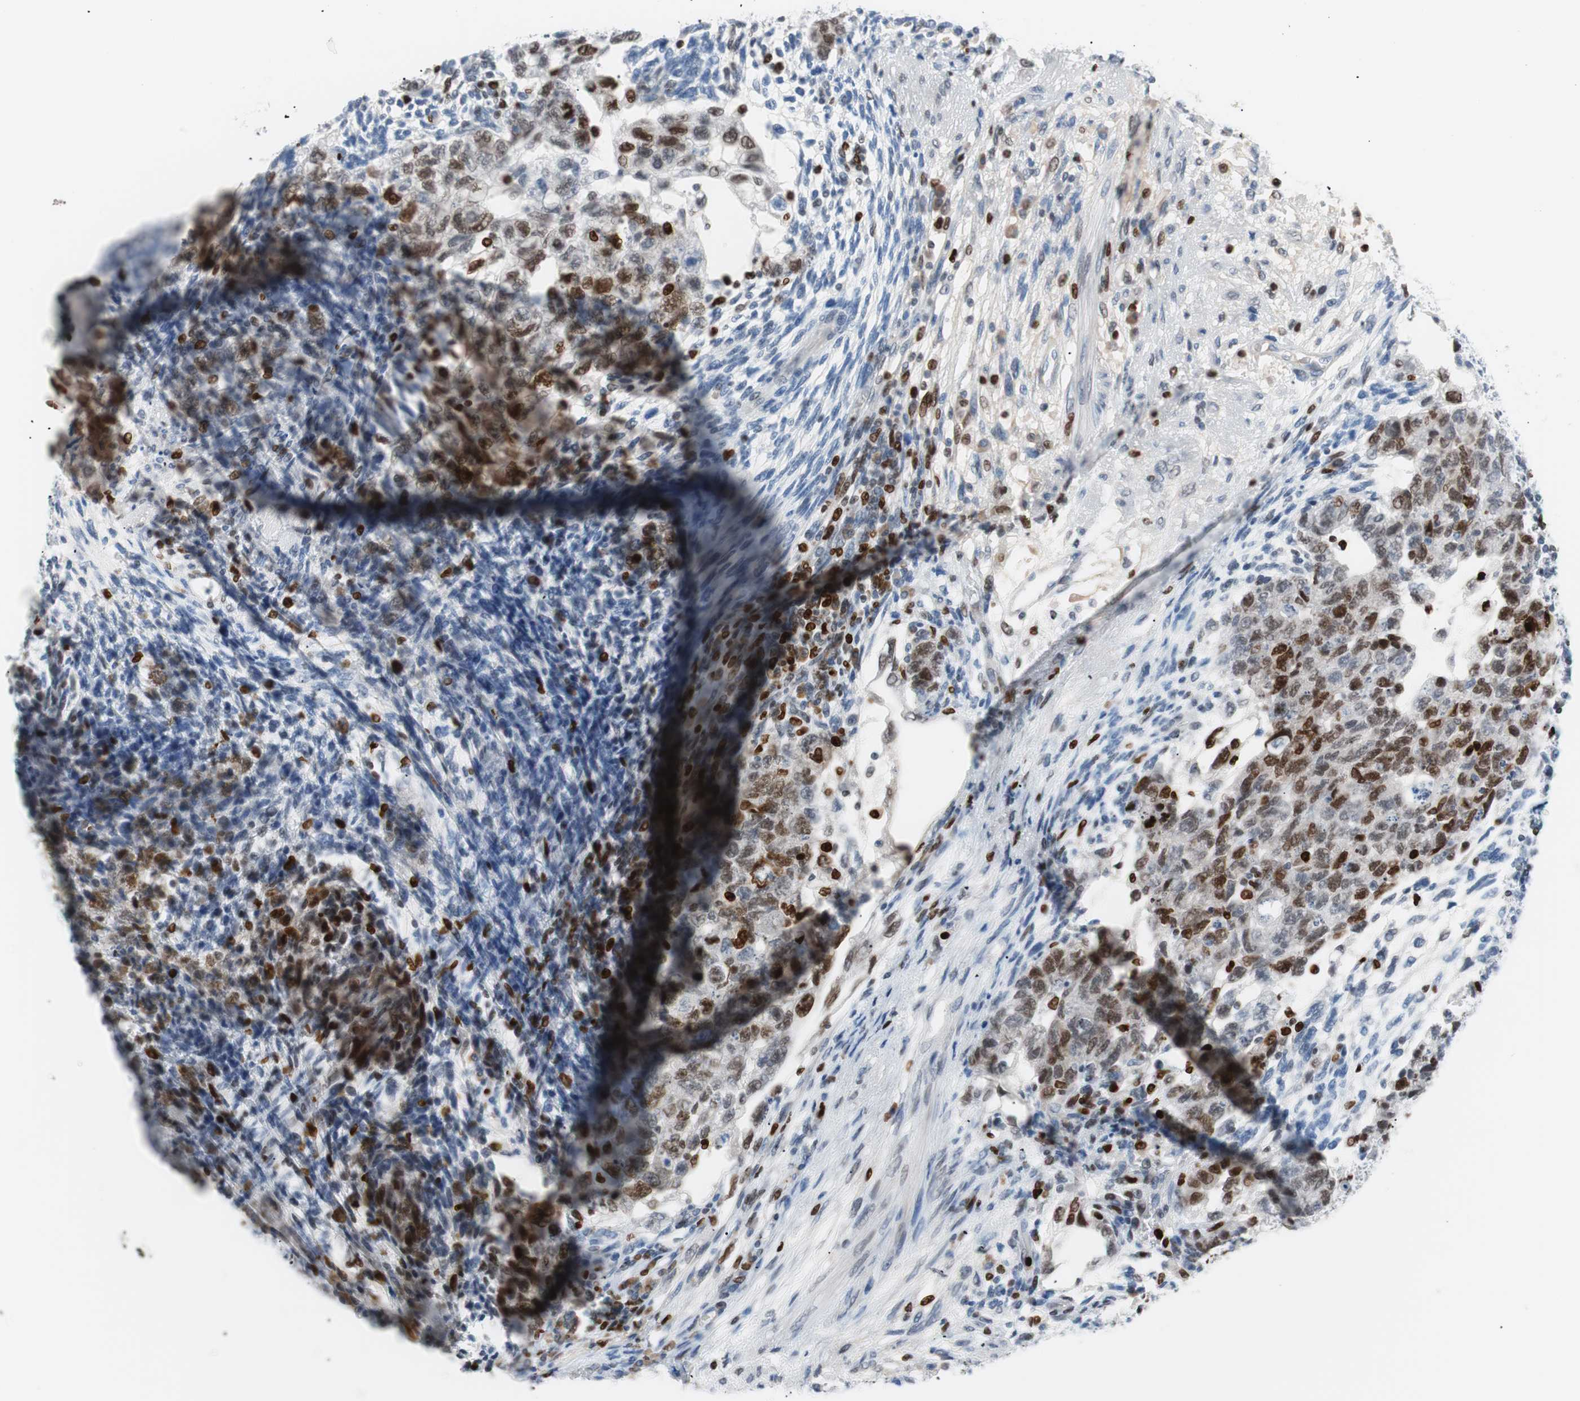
{"staining": {"intensity": "moderate", "quantity": ">75%", "location": "nuclear"}, "tissue": "testis cancer", "cell_type": "Tumor cells", "image_type": "cancer", "snomed": [{"axis": "morphology", "description": "Normal tissue, NOS"}, {"axis": "morphology", "description": "Carcinoma, Embryonal, NOS"}, {"axis": "topography", "description": "Testis"}], "caption": "Immunohistochemistry (IHC) of testis embryonal carcinoma reveals medium levels of moderate nuclear positivity in approximately >75% of tumor cells. The protein of interest is stained brown, and the nuclei are stained in blue (DAB (3,3'-diaminobenzidine) IHC with brightfield microscopy, high magnification).", "gene": "CEBPB", "patient": {"sex": "male", "age": 36}}